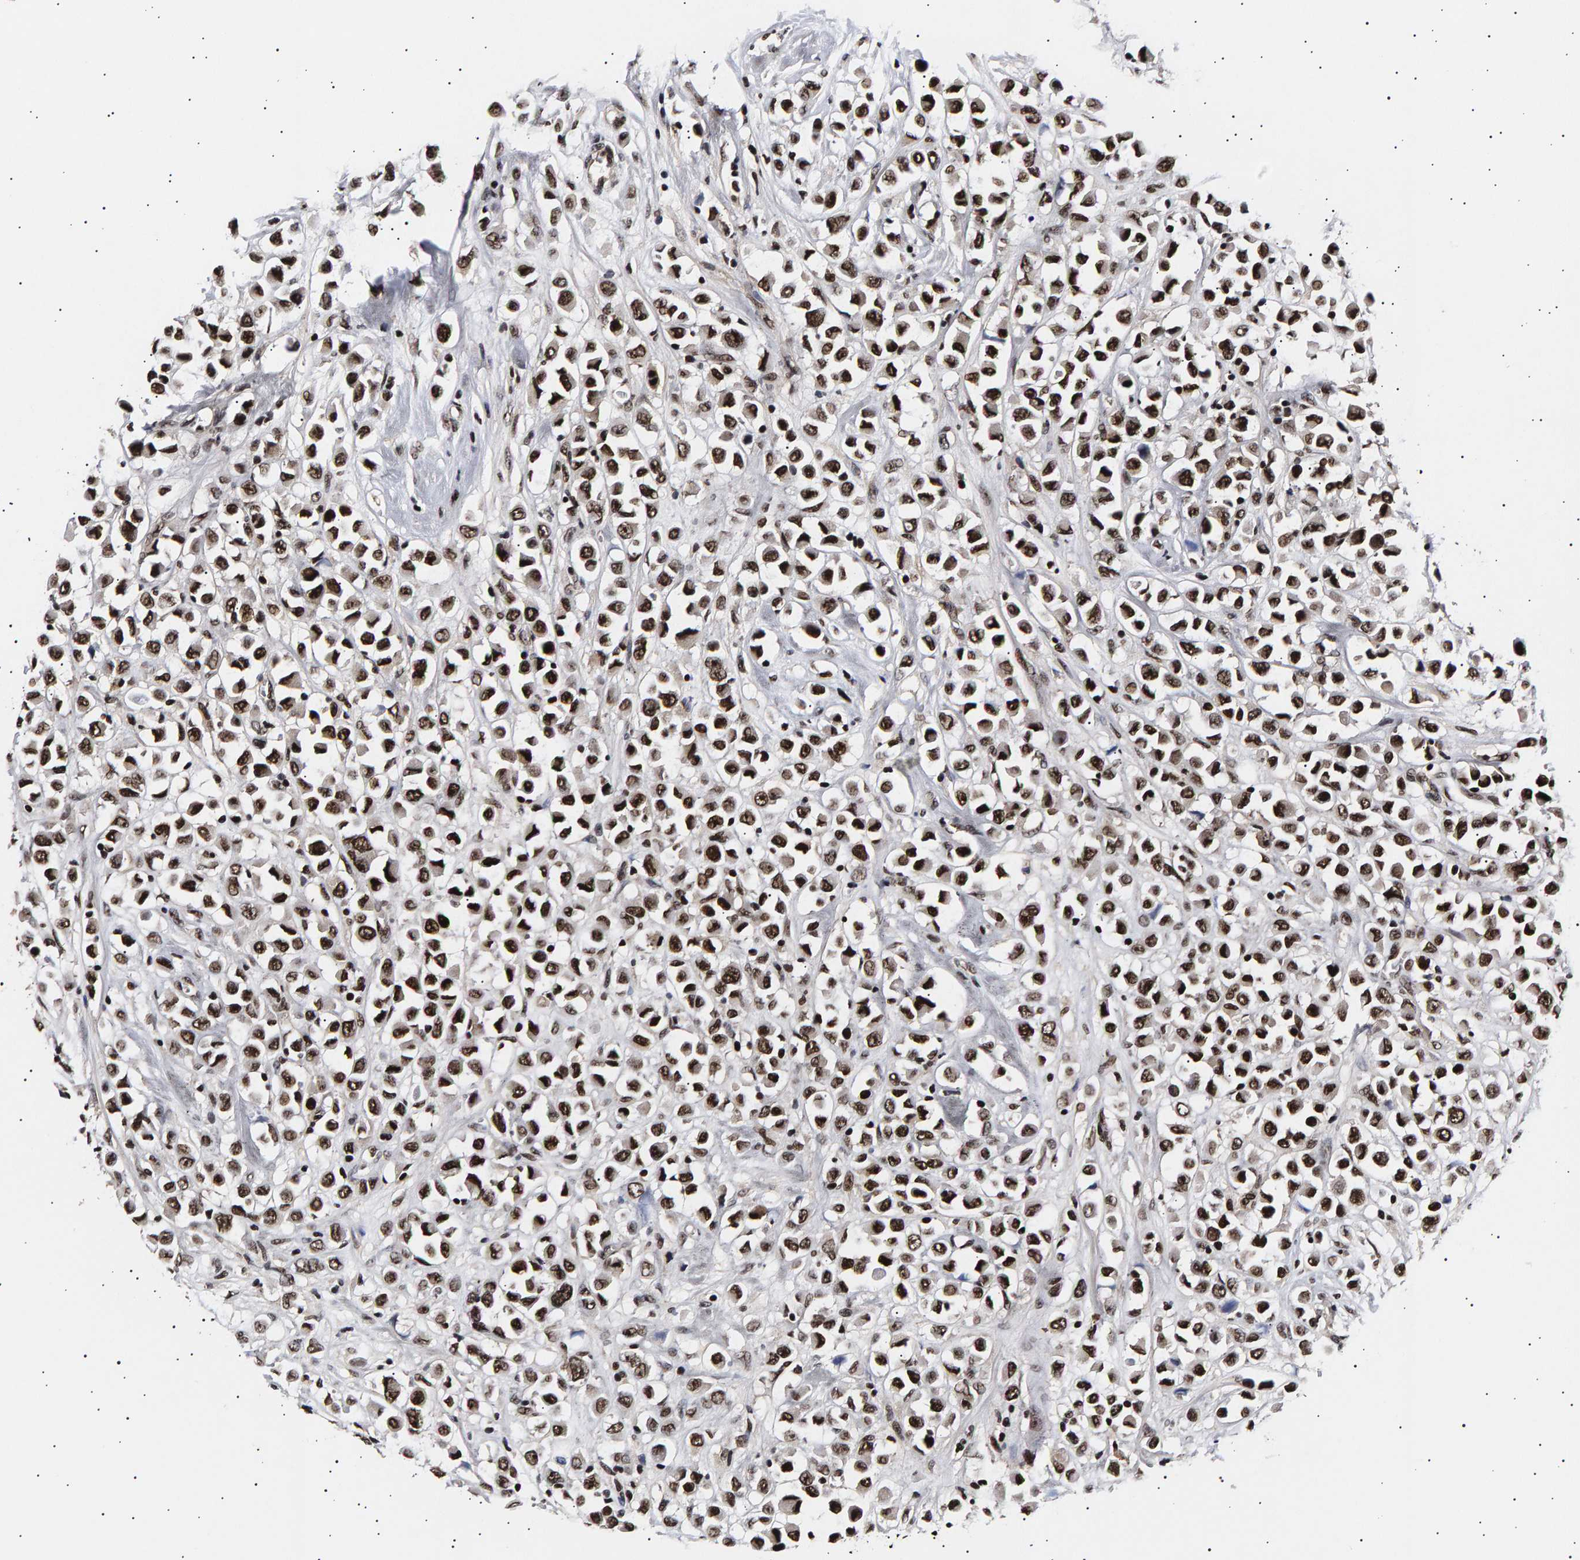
{"staining": {"intensity": "strong", "quantity": ">75%", "location": "nuclear"}, "tissue": "breast cancer", "cell_type": "Tumor cells", "image_type": "cancer", "snomed": [{"axis": "morphology", "description": "Duct carcinoma"}, {"axis": "topography", "description": "Breast"}], "caption": "Strong nuclear protein positivity is appreciated in approximately >75% of tumor cells in infiltrating ductal carcinoma (breast).", "gene": "ANKRD40", "patient": {"sex": "female", "age": 61}}